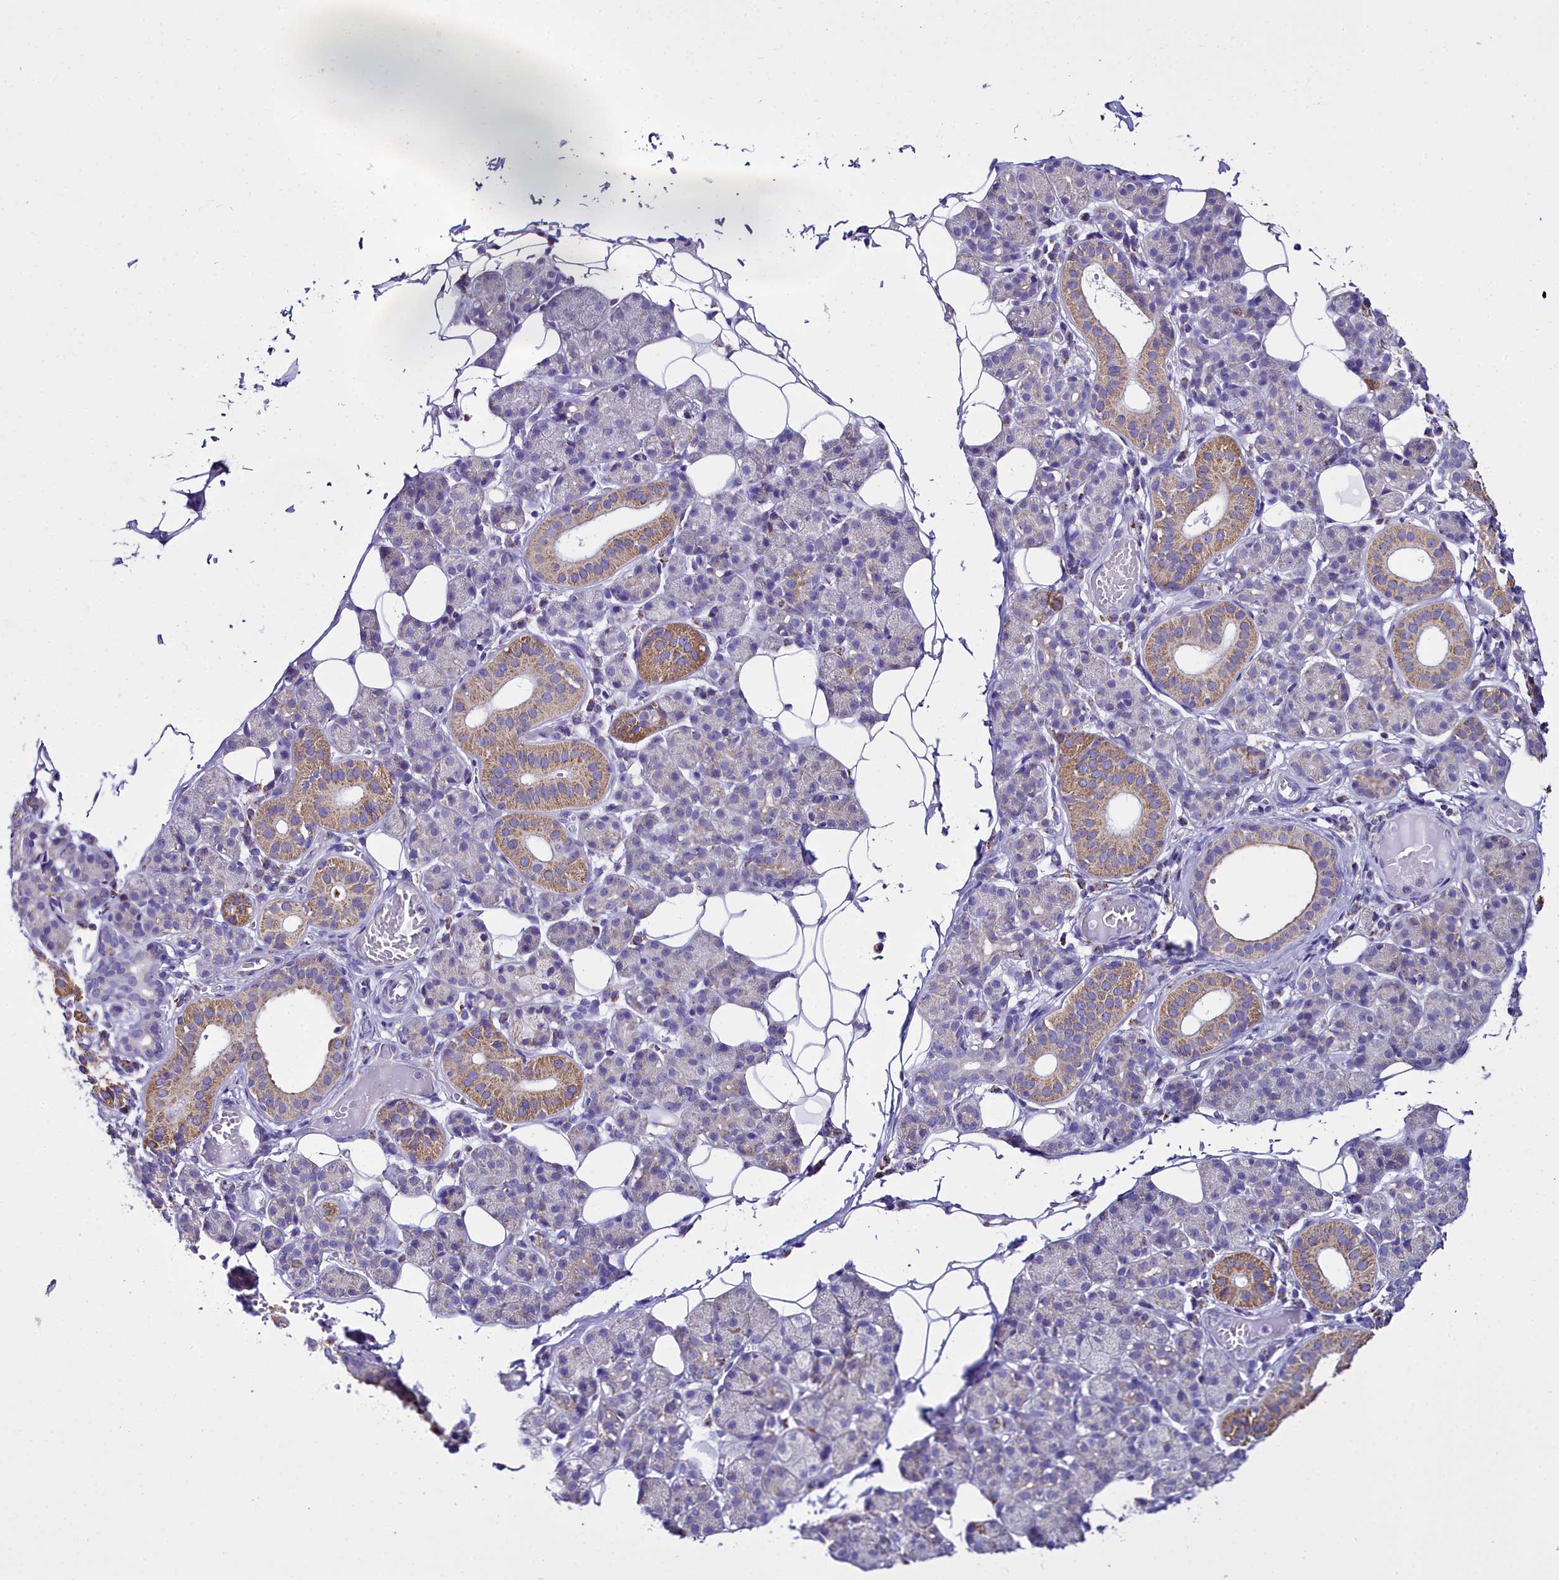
{"staining": {"intensity": "moderate", "quantity": "<25%", "location": "cytoplasmic/membranous"}, "tissue": "salivary gland", "cell_type": "Glandular cells", "image_type": "normal", "snomed": [{"axis": "morphology", "description": "Normal tissue, NOS"}, {"axis": "topography", "description": "Salivary gland"}], "caption": "Glandular cells reveal low levels of moderate cytoplasmic/membranous positivity in approximately <25% of cells in unremarkable salivary gland. (IHC, brightfield microscopy, high magnification).", "gene": "WDFY3", "patient": {"sex": "female", "age": 33}}